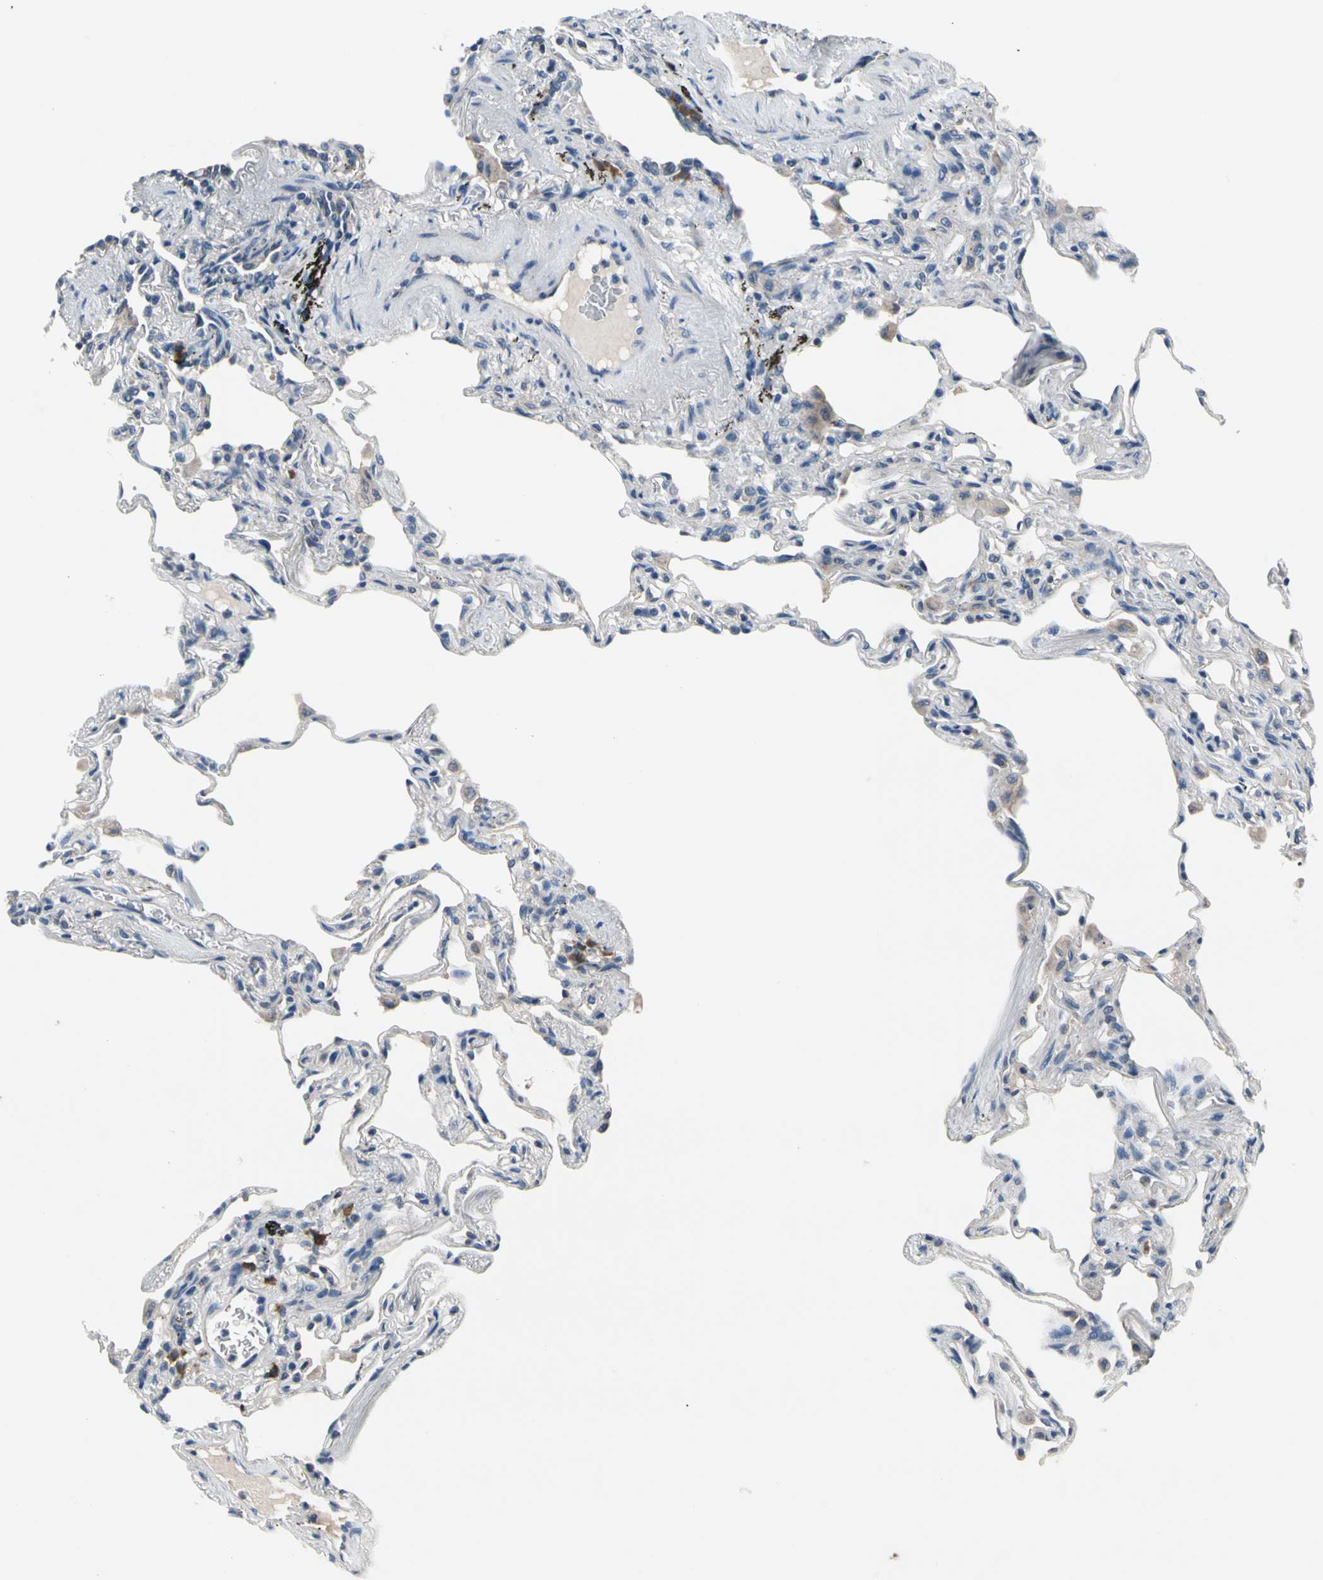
{"staining": {"intensity": "negative", "quantity": "none", "location": "none"}, "tissue": "lung", "cell_type": "Alveolar cells", "image_type": "normal", "snomed": [{"axis": "morphology", "description": "Normal tissue, NOS"}, {"axis": "morphology", "description": "Inflammation, NOS"}, {"axis": "topography", "description": "Lung"}], "caption": "Immunohistochemistry (IHC) of benign lung reveals no staining in alveolar cells.", "gene": "SELENOK", "patient": {"sex": "male", "age": 69}}